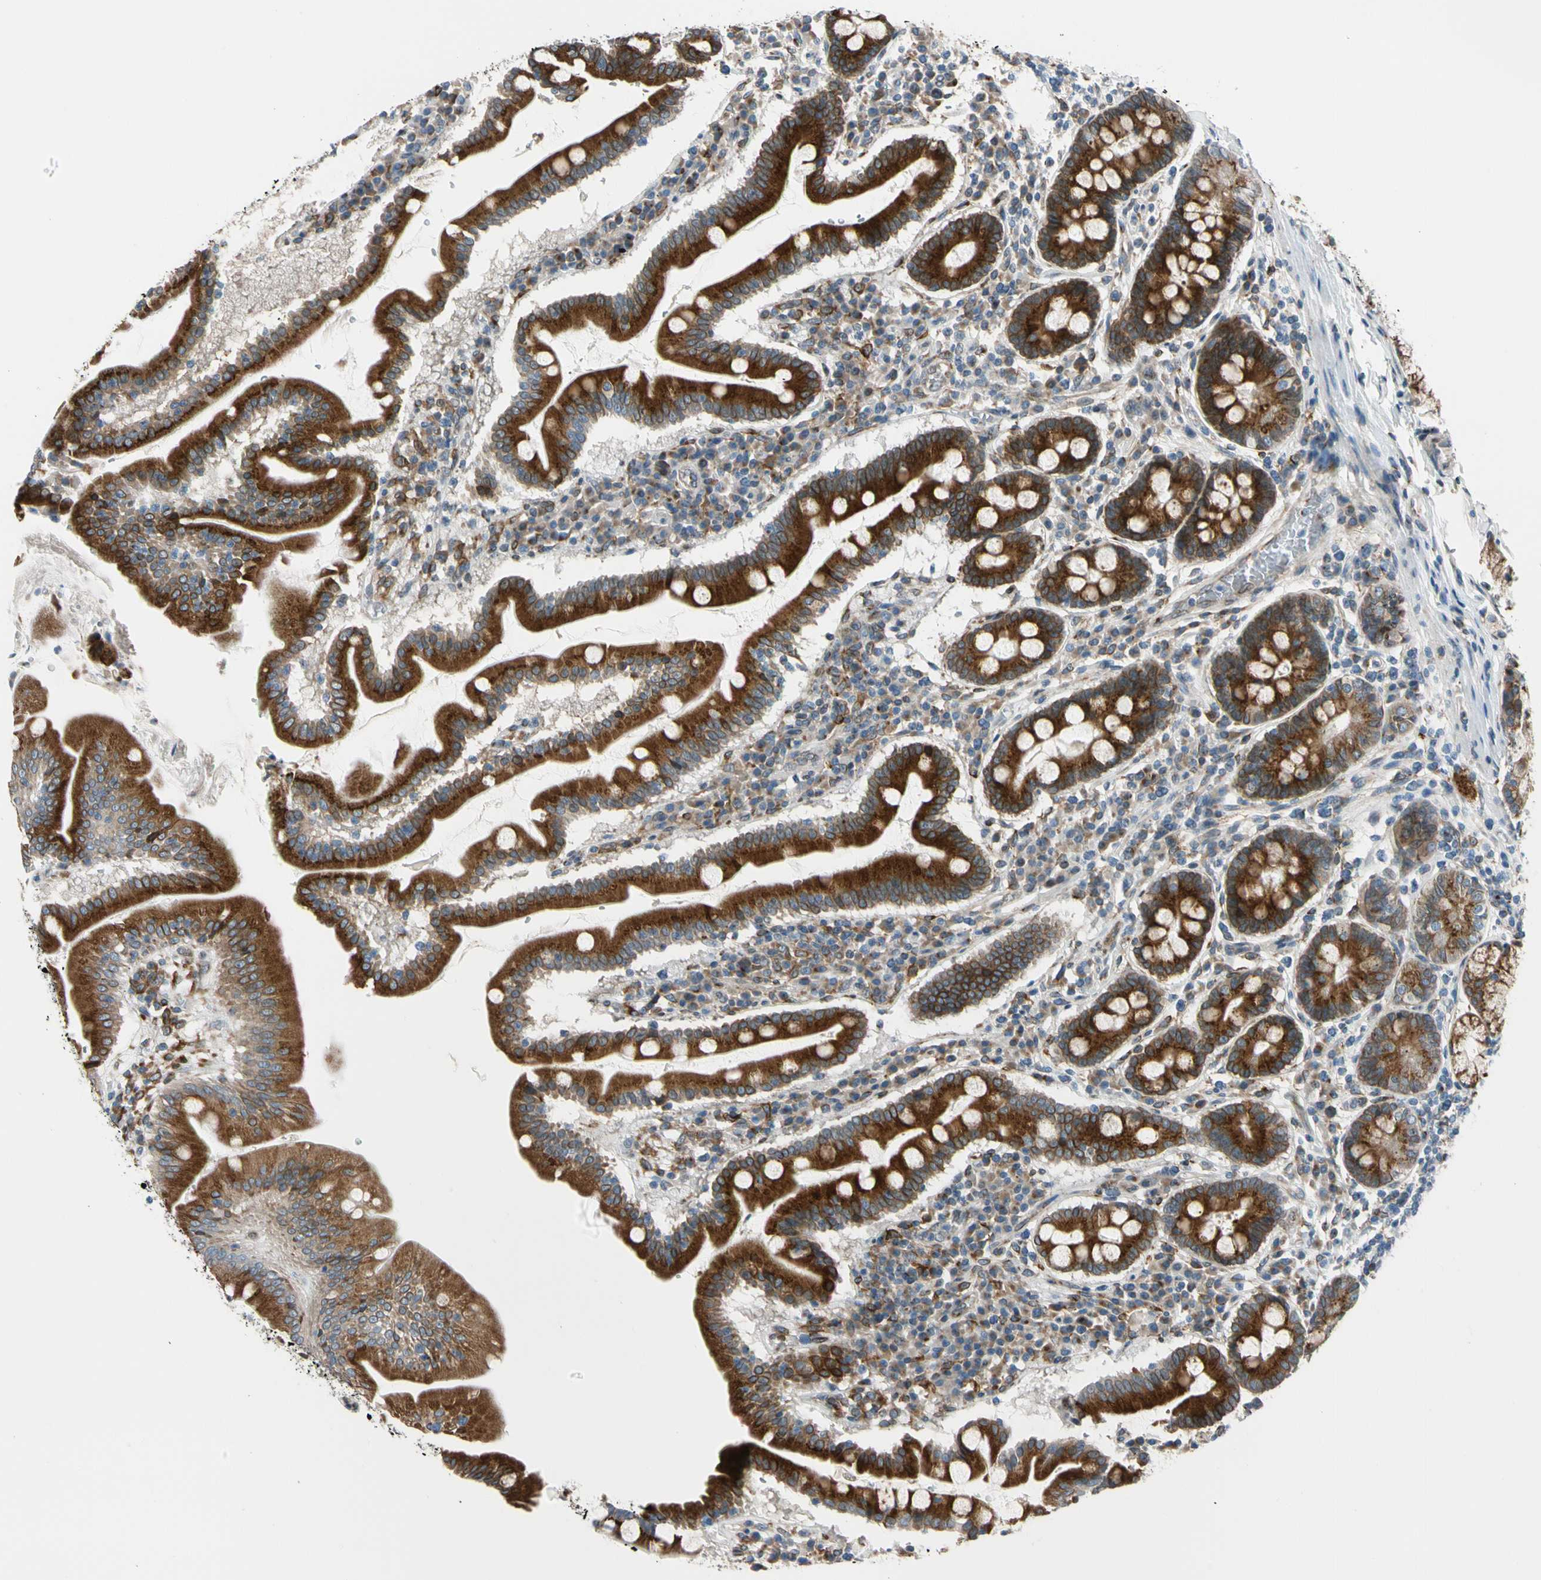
{"staining": {"intensity": "strong", "quantity": ">75%", "location": "cytoplasmic/membranous"}, "tissue": "duodenum", "cell_type": "Glandular cells", "image_type": "normal", "snomed": [{"axis": "morphology", "description": "Normal tissue, NOS"}, {"axis": "topography", "description": "Duodenum"}], "caption": "High-power microscopy captured an IHC image of unremarkable duodenum, revealing strong cytoplasmic/membranous staining in approximately >75% of glandular cells.", "gene": "NUCB1", "patient": {"sex": "male", "age": 50}}